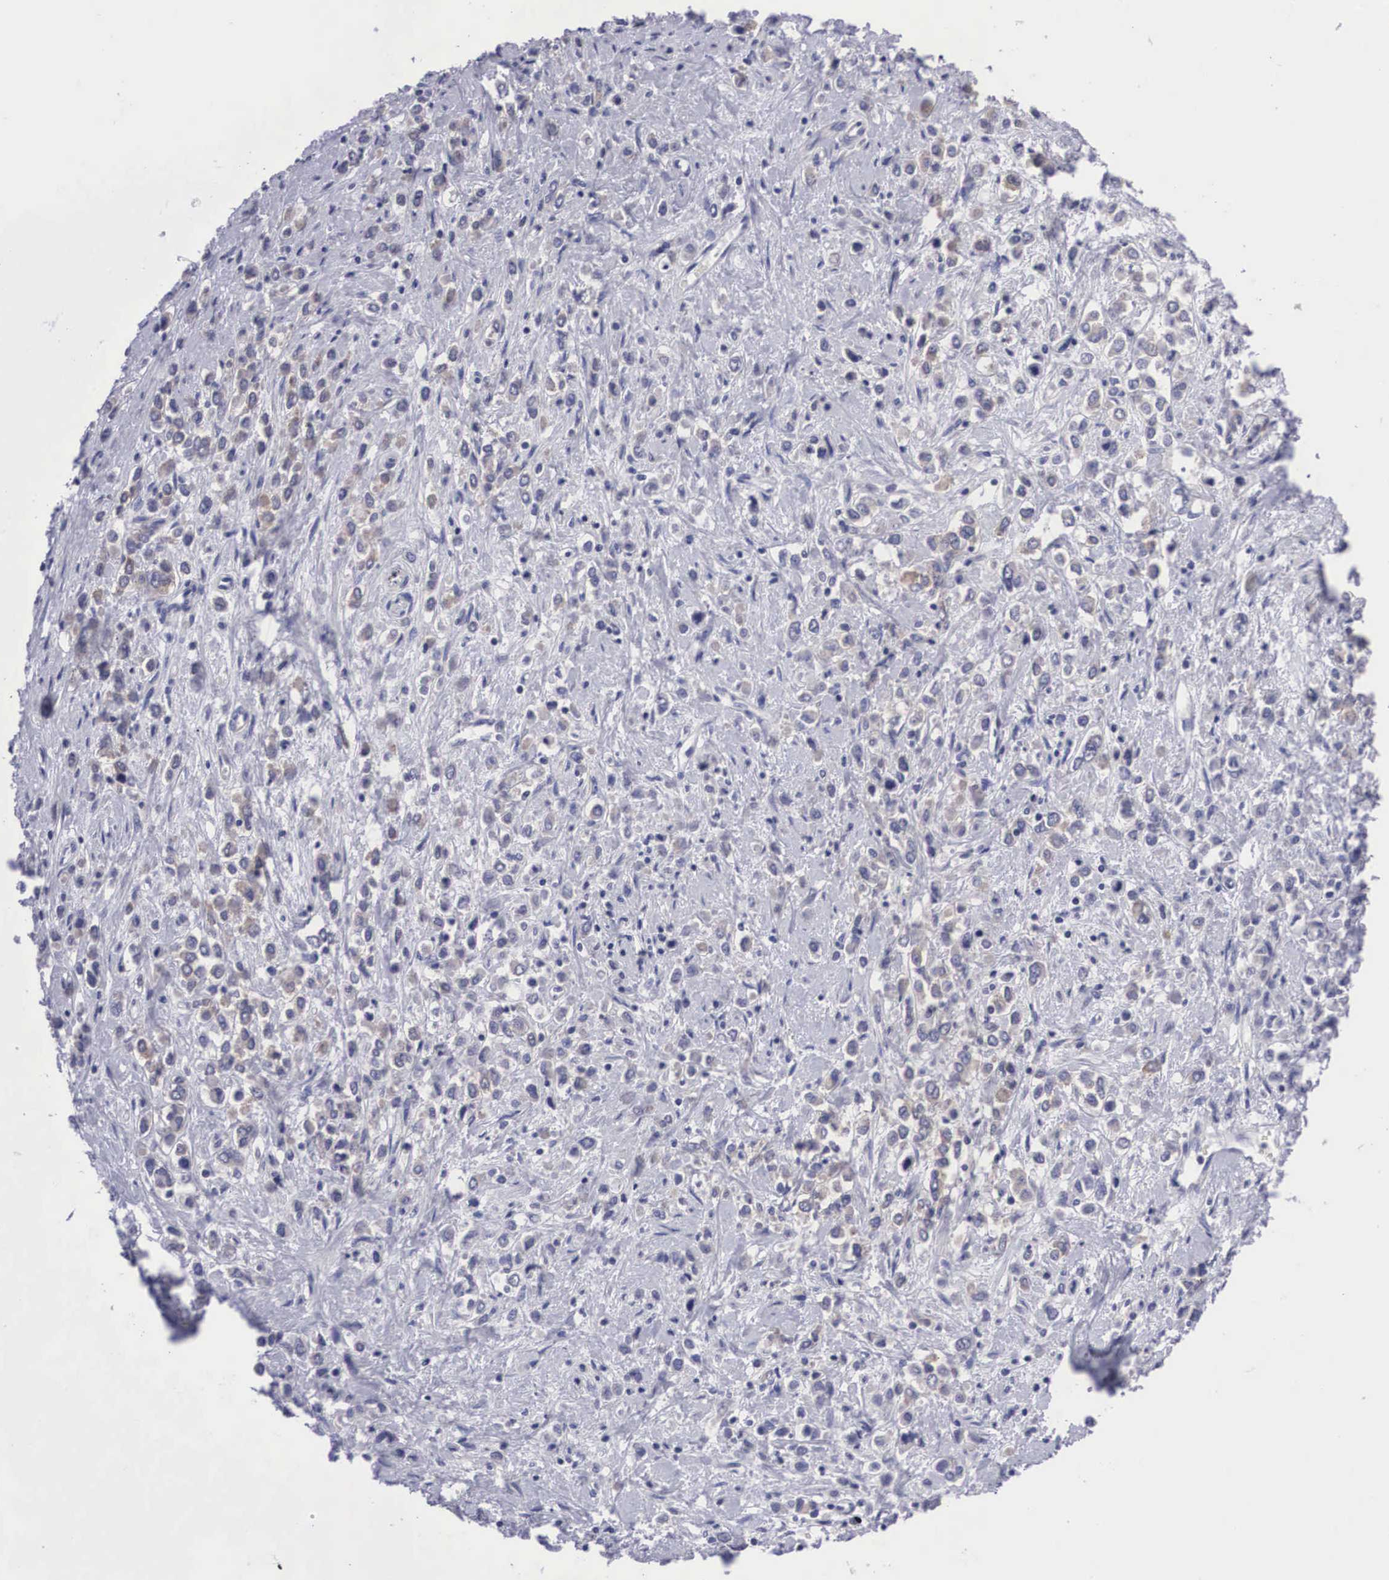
{"staining": {"intensity": "negative", "quantity": "none", "location": "none"}, "tissue": "stomach cancer", "cell_type": "Tumor cells", "image_type": "cancer", "snomed": [{"axis": "morphology", "description": "Adenocarcinoma, NOS"}, {"axis": "topography", "description": "Stomach, upper"}], "caption": "DAB immunohistochemical staining of human adenocarcinoma (stomach) exhibits no significant positivity in tumor cells. (Stains: DAB (3,3'-diaminobenzidine) IHC with hematoxylin counter stain, Microscopy: brightfield microscopy at high magnification).", "gene": "GRIPAP1", "patient": {"sex": "male", "age": 76}}